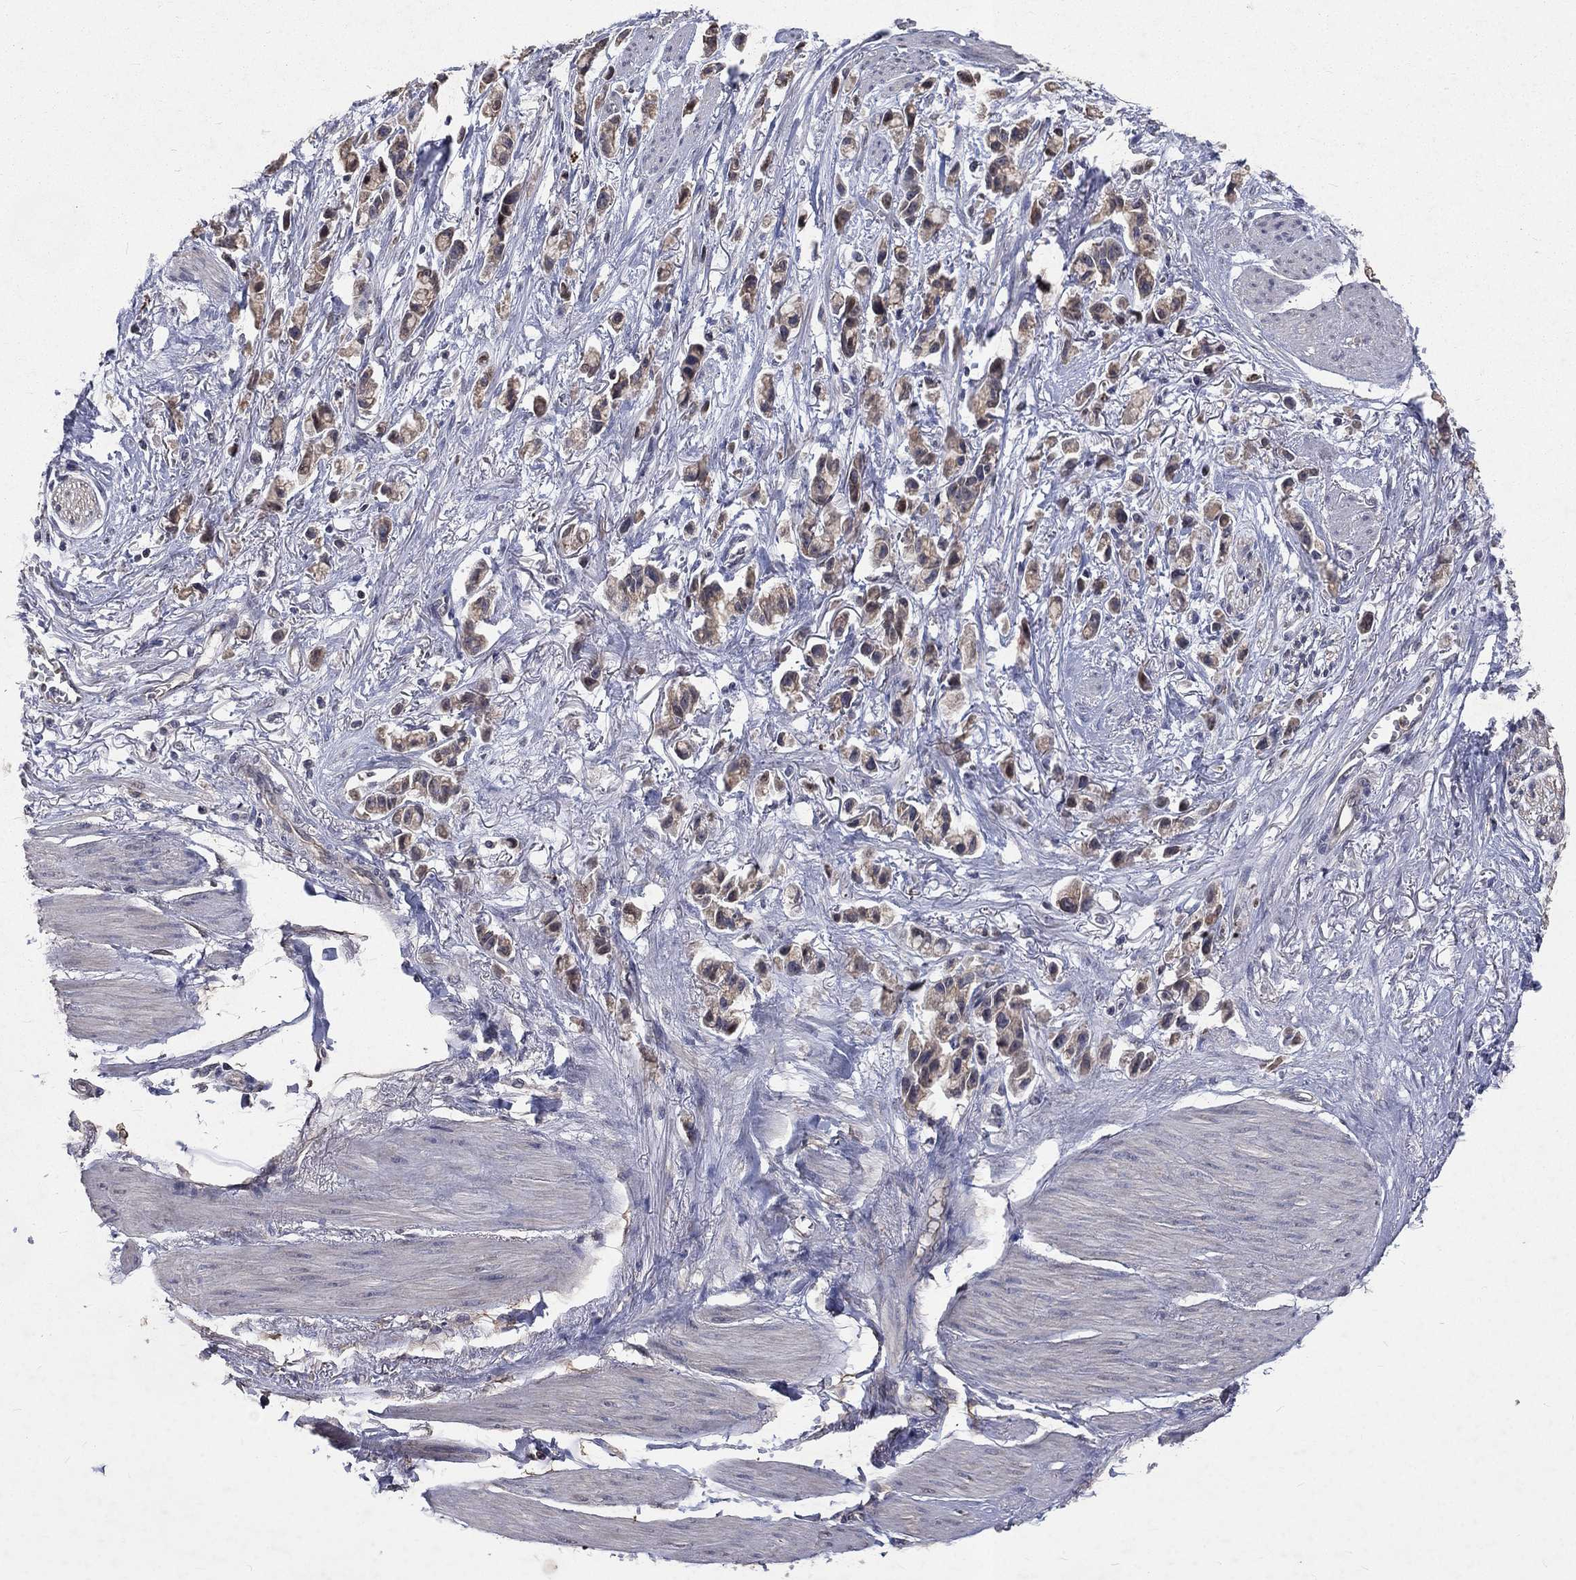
{"staining": {"intensity": "weak", "quantity": "25%-75%", "location": "cytoplasmic/membranous"}, "tissue": "stomach cancer", "cell_type": "Tumor cells", "image_type": "cancer", "snomed": [{"axis": "morphology", "description": "Adenocarcinoma, NOS"}, {"axis": "topography", "description": "Stomach"}], "caption": "IHC image of human stomach adenocarcinoma stained for a protein (brown), which demonstrates low levels of weak cytoplasmic/membranous positivity in approximately 25%-75% of tumor cells.", "gene": "CHST5", "patient": {"sex": "female", "age": 81}}